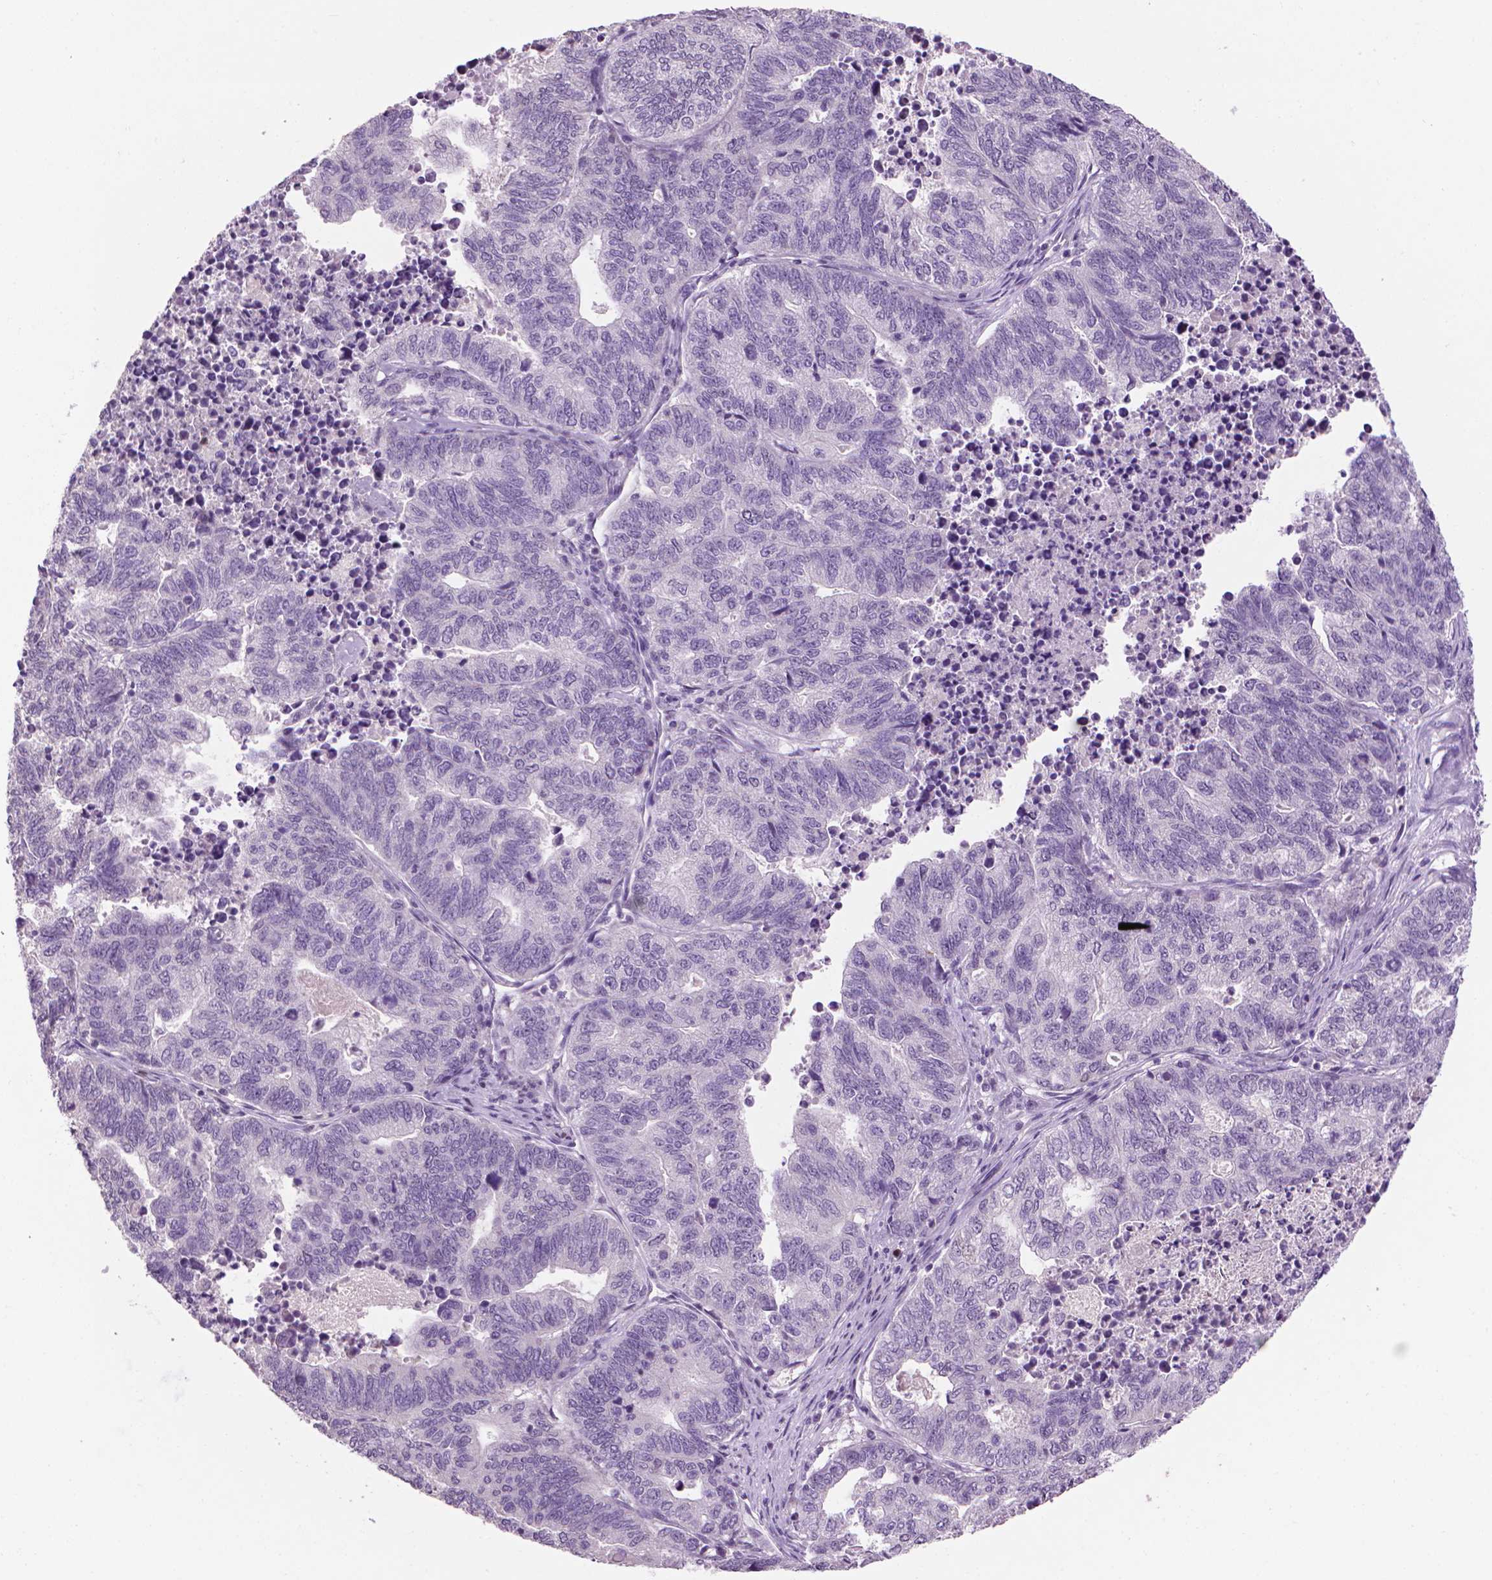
{"staining": {"intensity": "negative", "quantity": "none", "location": "none"}, "tissue": "stomach cancer", "cell_type": "Tumor cells", "image_type": "cancer", "snomed": [{"axis": "morphology", "description": "Adenocarcinoma, NOS"}, {"axis": "topography", "description": "Stomach, upper"}], "caption": "Photomicrograph shows no protein staining in tumor cells of stomach adenocarcinoma tissue.", "gene": "CDKN2D", "patient": {"sex": "female", "age": 67}}